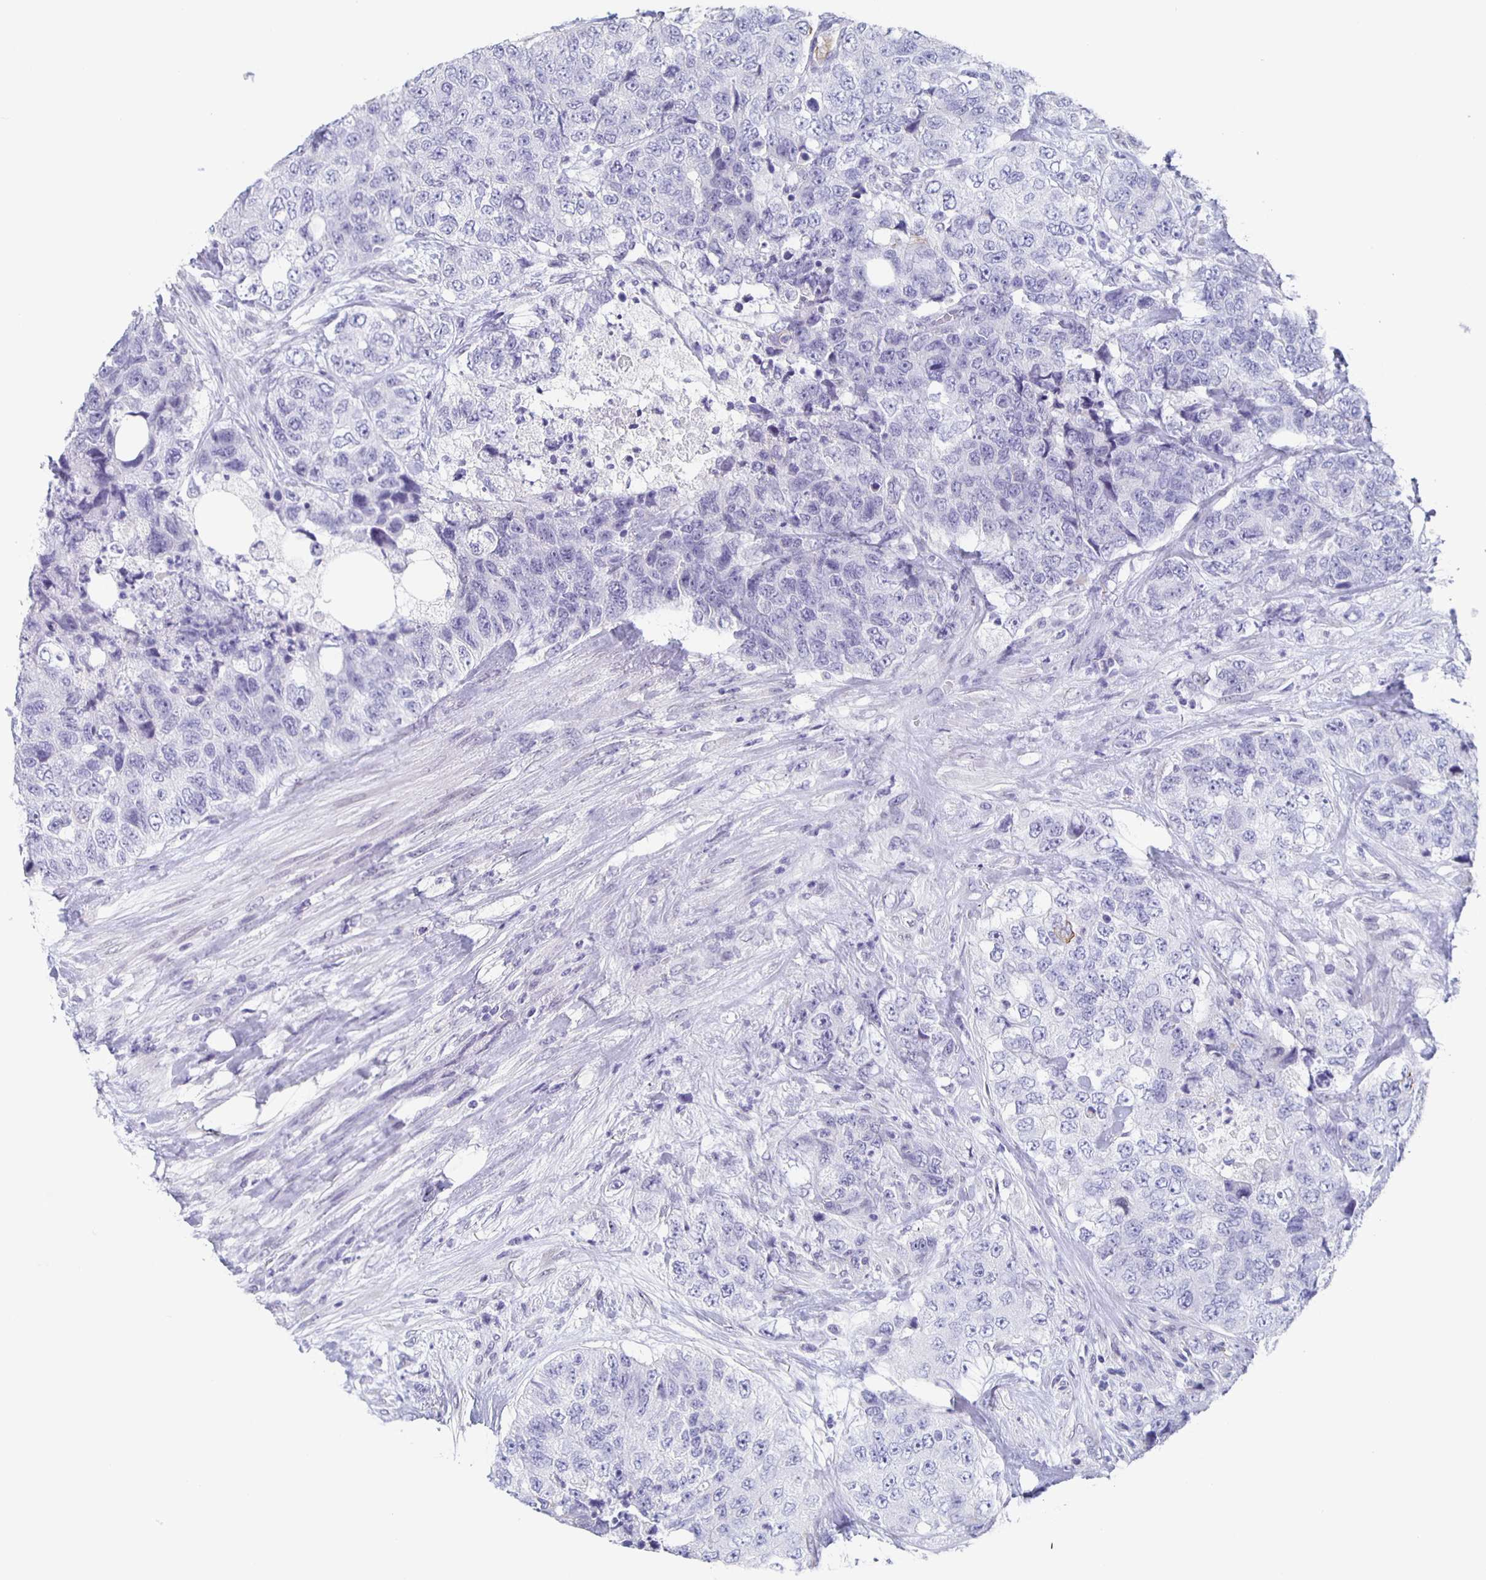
{"staining": {"intensity": "negative", "quantity": "none", "location": "none"}, "tissue": "urothelial cancer", "cell_type": "Tumor cells", "image_type": "cancer", "snomed": [{"axis": "morphology", "description": "Urothelial carcinoma, High grade"}, {"axis": "topography", "description": "Urinary bladder"}], "caption": "This is an immunohistochemistry (IHC) histopathology image of human urothelial carcinoma (high-grade). There is no staining in tumor cells.", "gene": "CCDC17", "patient": {"sex": "female", "age": 78}}